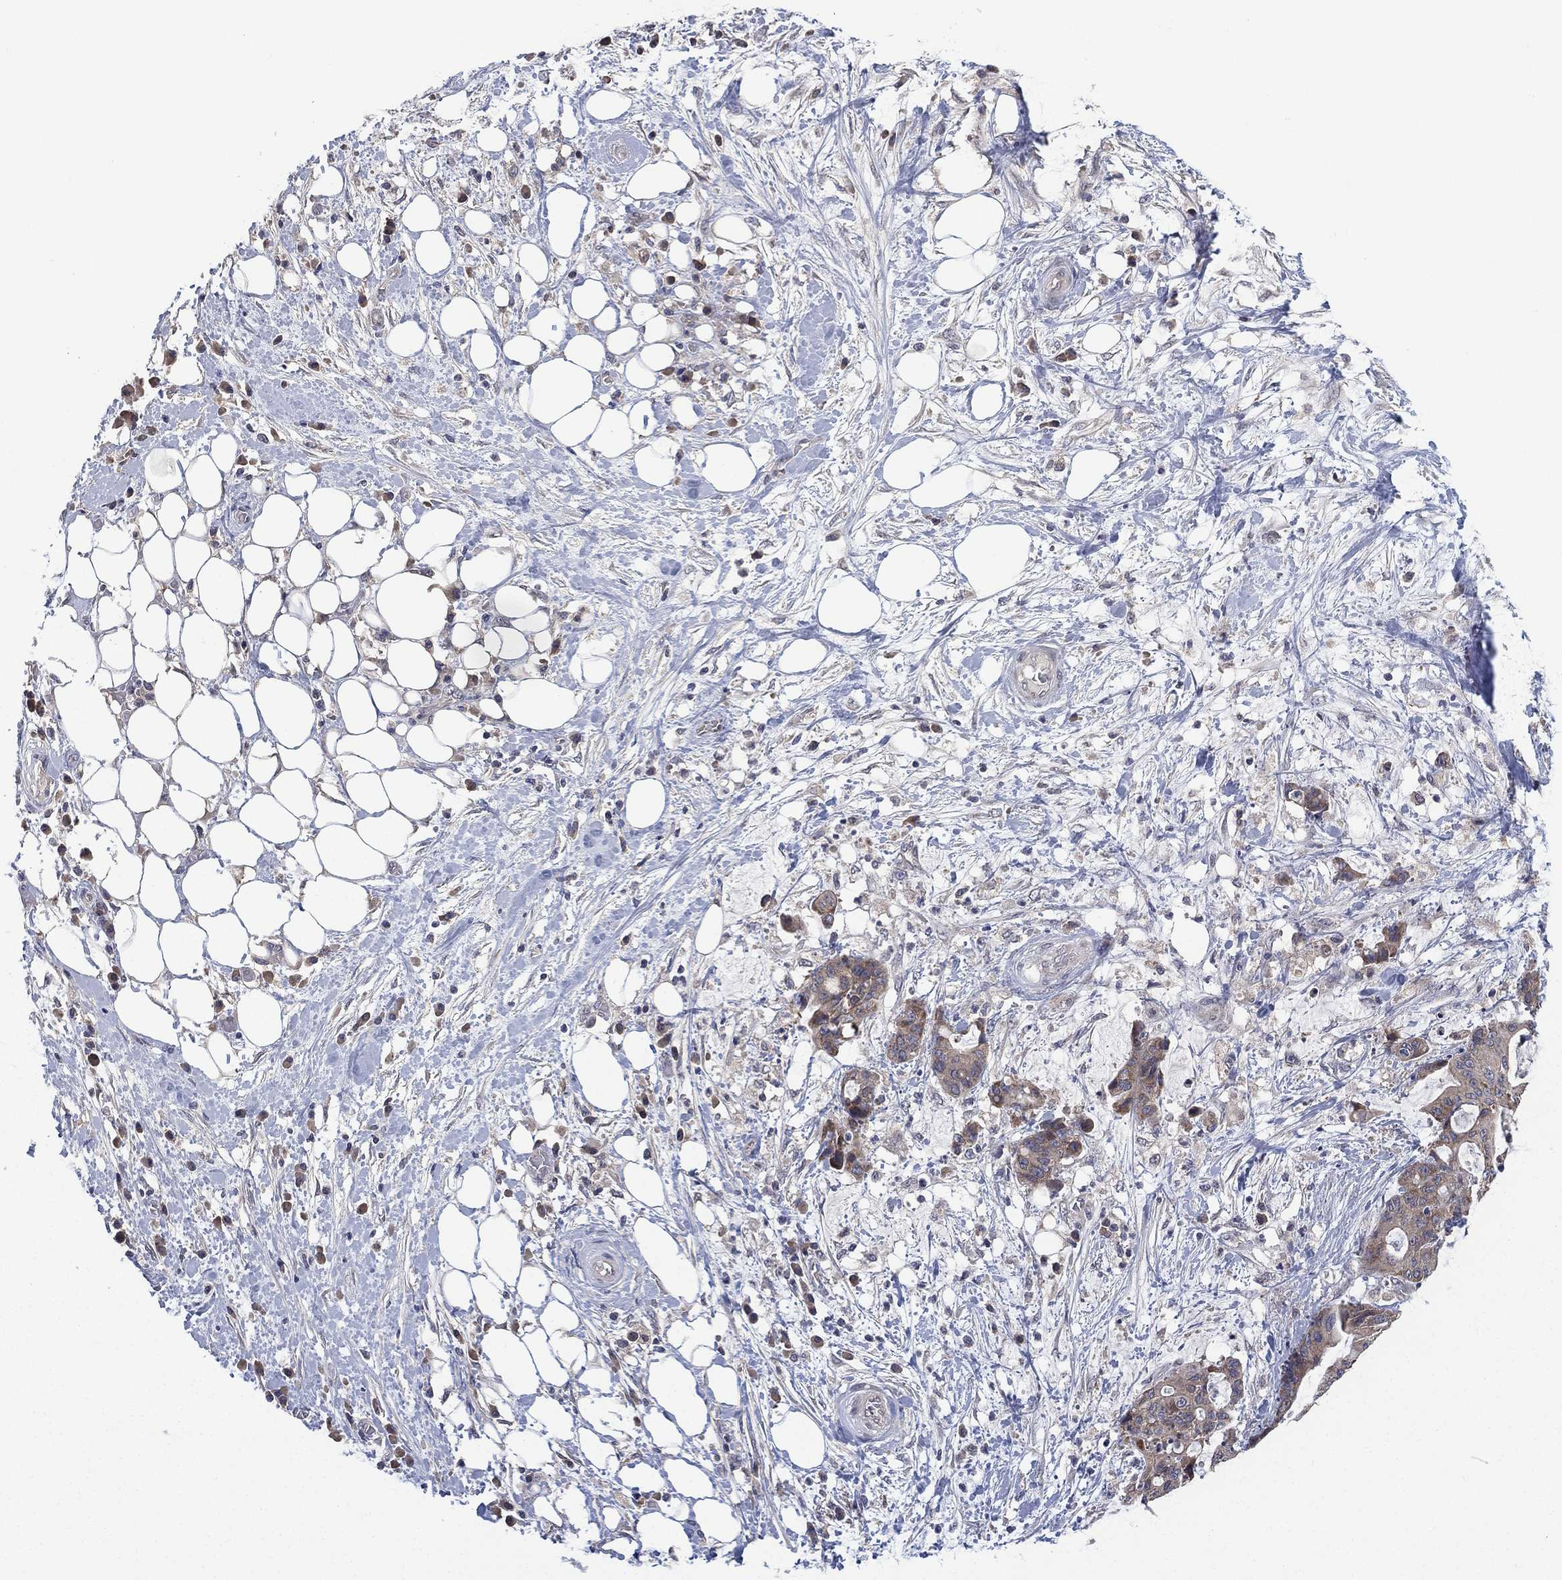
{"staining": {"intensity": "weak", "quantity": ">75%", "location": "cytoplasmic/membranous"}, "tissue": "liver cancer", "cell_type": "Tumor cells", "image_type": "cancer", "snomed": [{"axis": "morphology", "description": "Cholangiocarcinoma"}, {"axis": "topography", "description": "Liver"}], "caption": "A micrograph of human liver cancer (cholangiocarcinoma) stained for a protein reveals weak cytoplasmic/membranous brown staining in tumor cells.", "gene": "MPP7", "patient": {"sex": "female", "age": 73}}